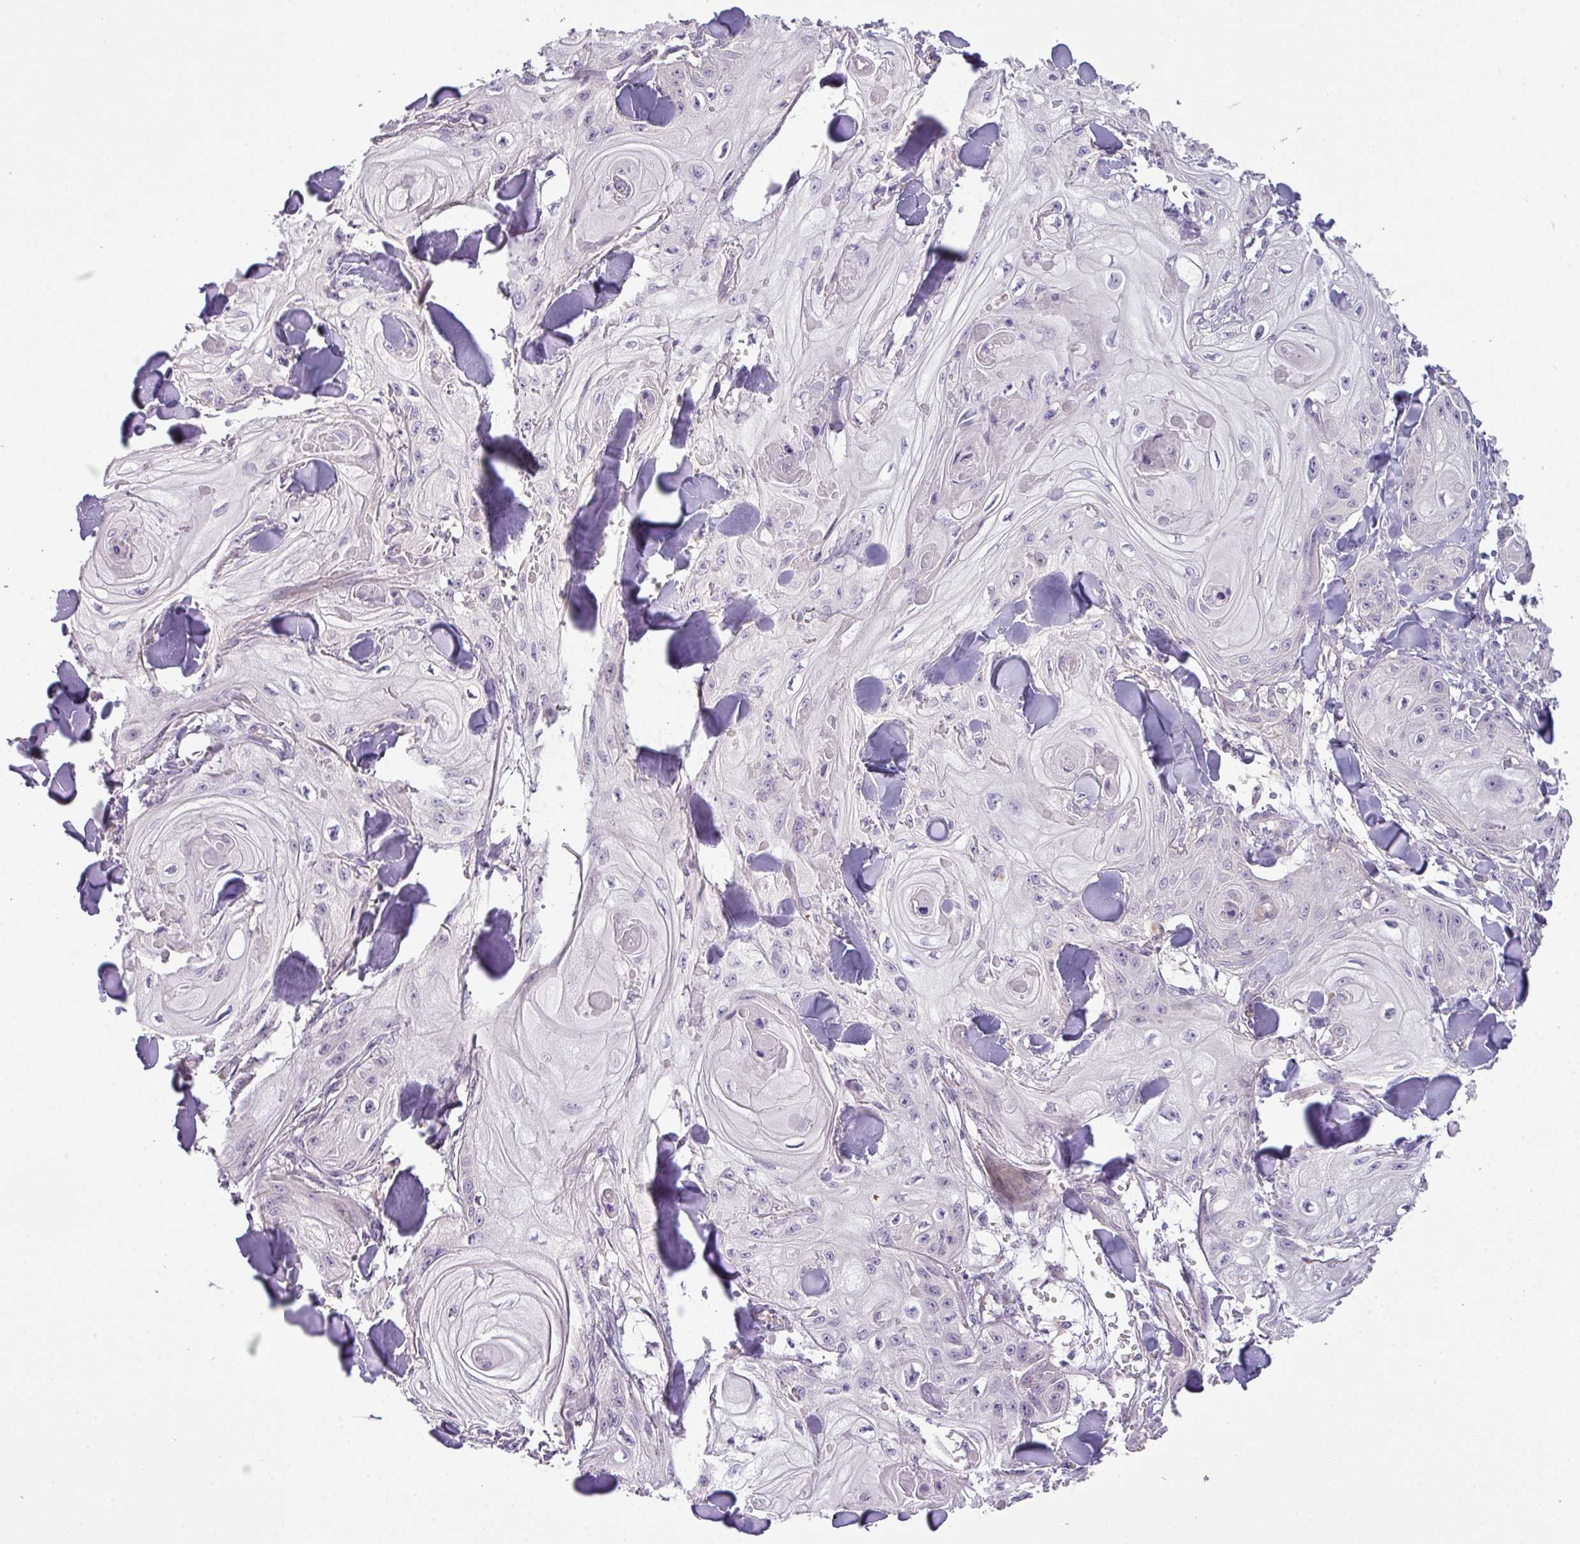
{"staining": {"intensity": "negative", "quantity": "none", "location": "none"}, "tissue": "skin cancer", "cell_type": "Tumor cells", "image_type": "cancer", "snomed": [{"axis": "morphology", "description": "Squamous cell carcinoma, NOS"}, {"axis": "topography", "description": "Skin"}], "caption": "Skin cancer was stained to show a protein in brown. There is no significant positivity in tumor cells.", "gene": "PIK3R5", "patient": {"sex": "male", "age": 74}}